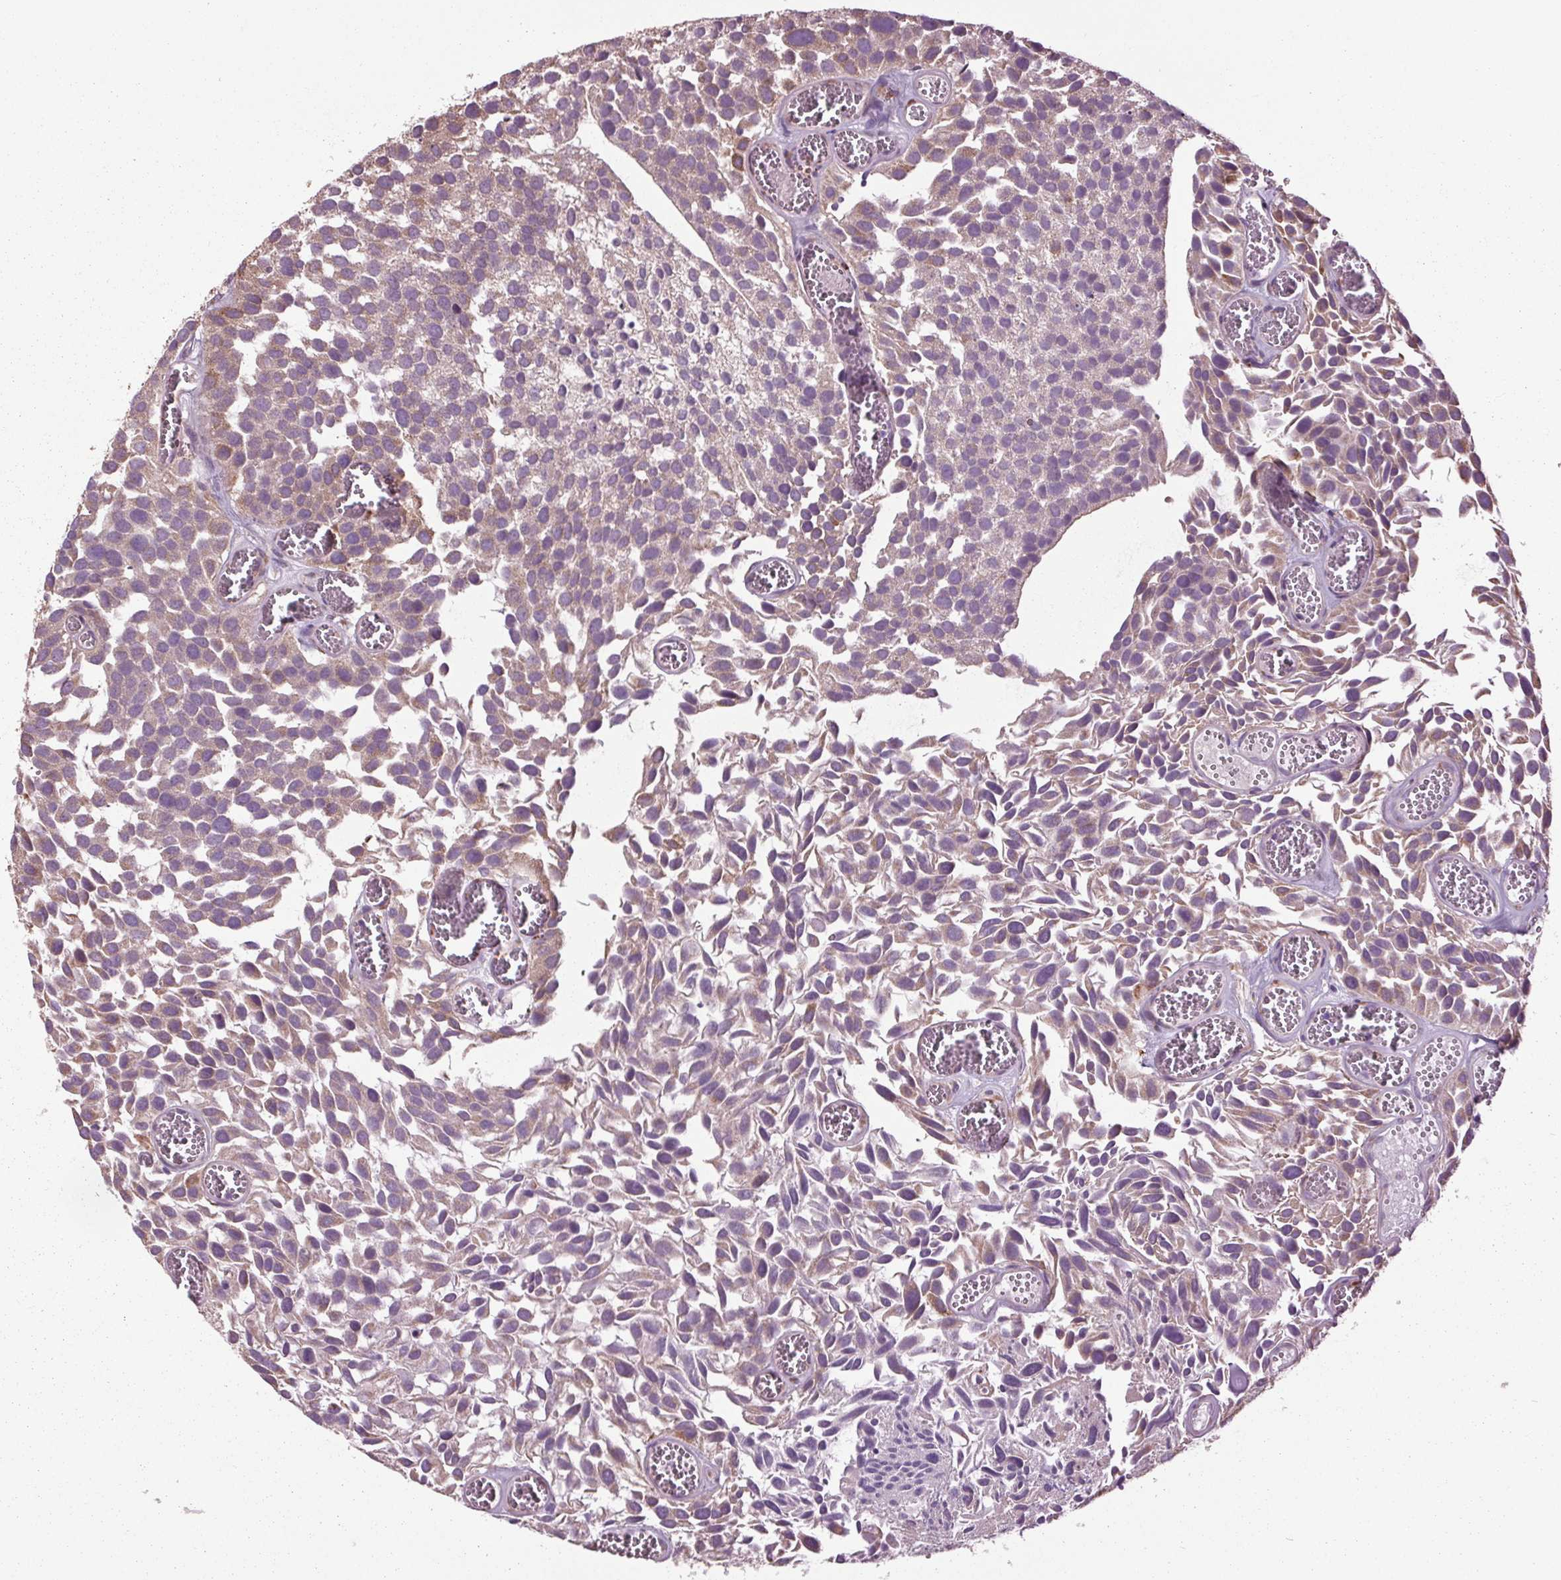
{"staining": {"intensity": "weak", "quantity": "<25%", "location": "cytoplasmic/membranous"}, "tissue": "urothelial cancer", "cell_type": "Tumor cells", "image_type": "cancer", "snomed": [{"axis": "morphology", "description": "Urothelial carcinoma, Low grade"}, {"axis": "topography", "description": "Urinary bladder"}], "caption": "Image shows no significant protein positivity in tumor cells of low-grade urothelial carcinoma.", "gene": "RNPEP", "patient": {"sex": "female", "age": 69}}